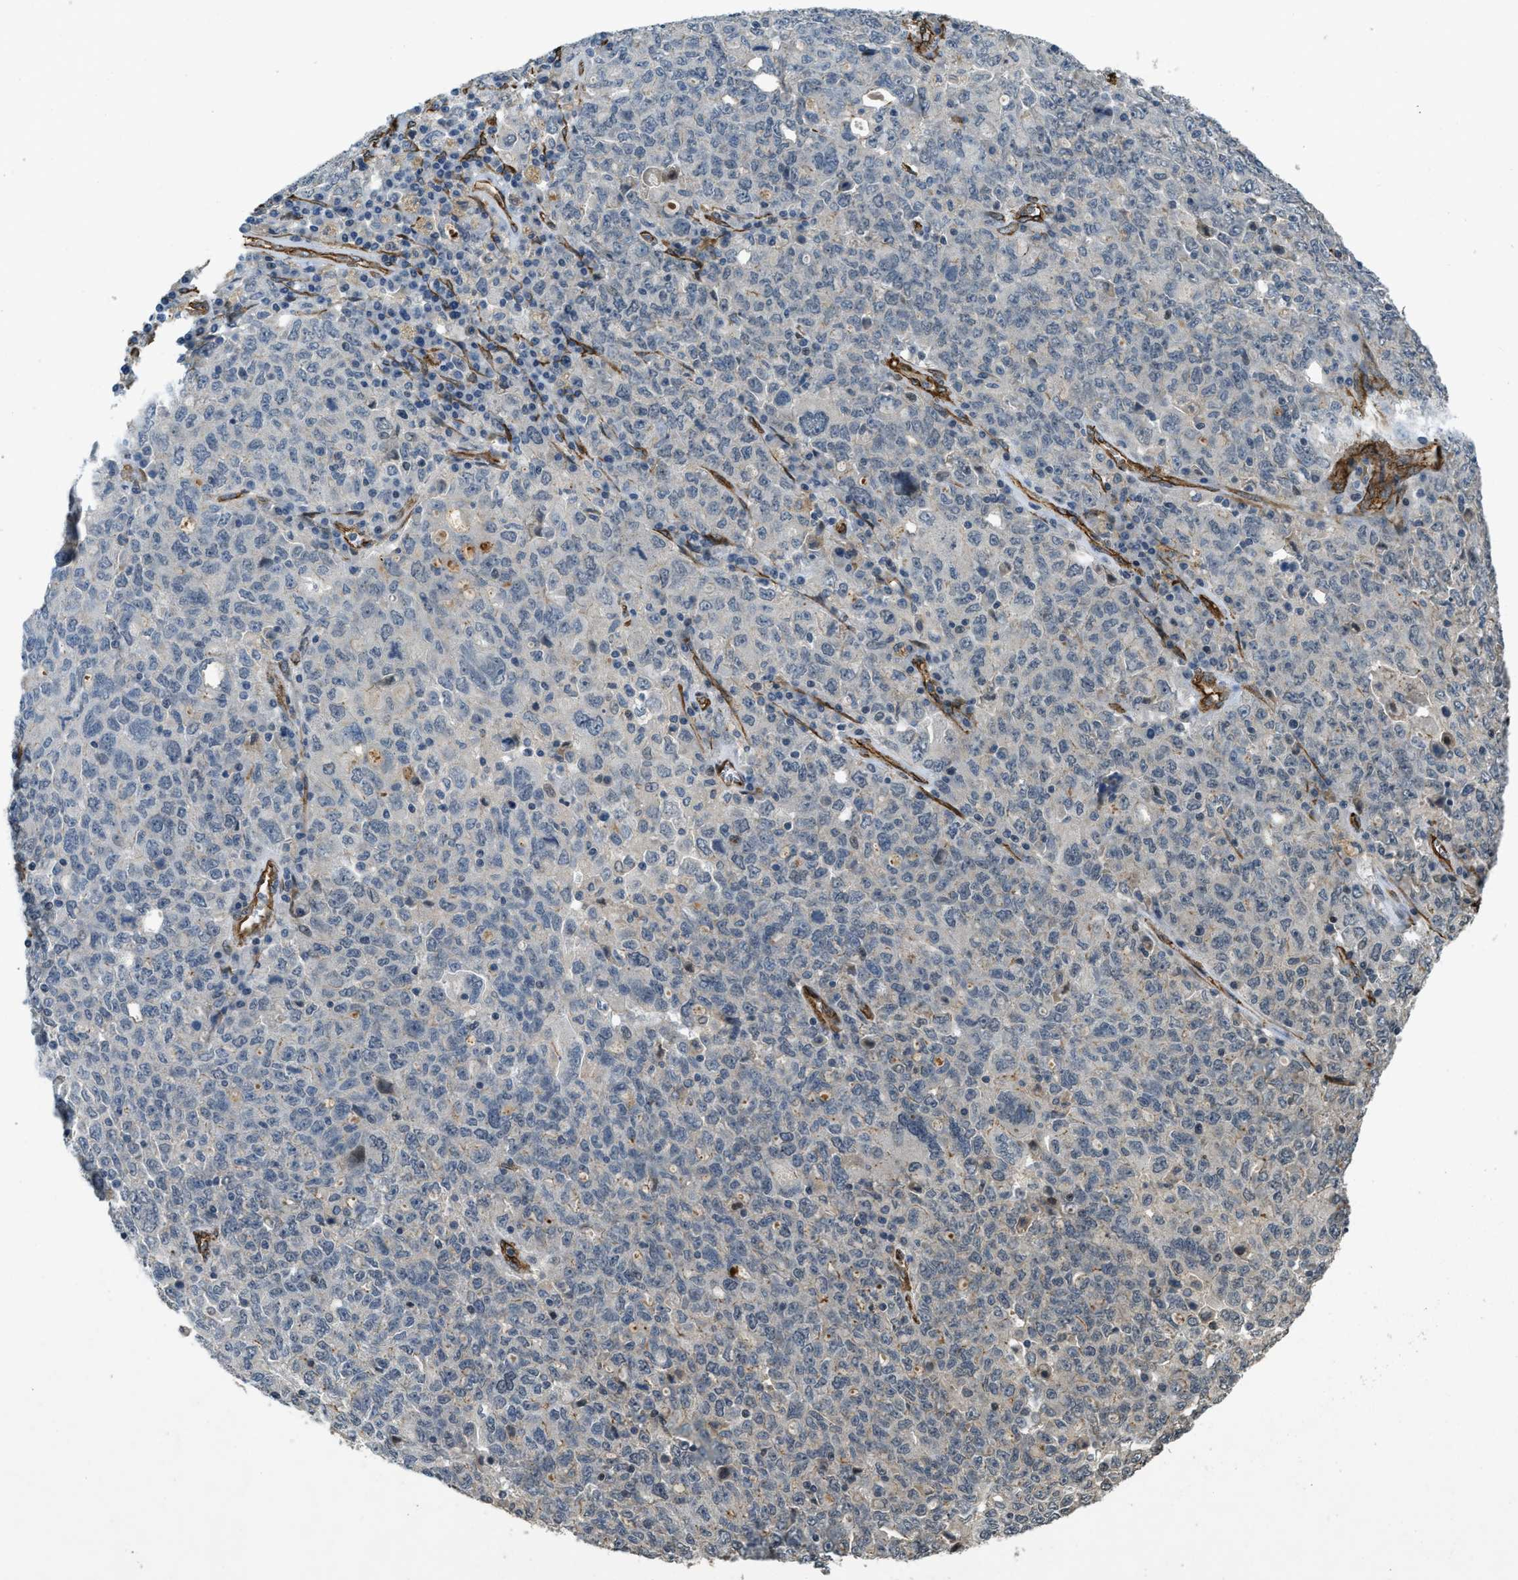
{"staining": {"intensity": "negative", "quantity": "none", "location": "none"}, "tissue": "ovarian cancer", "cell_type": "Tumor cells", "image_type": "cancer", "snomed": [{"axis": "morphology", "description": "Carcinoma, endometroid"}, {"axis": "topography", "description": "Ovary"}], "caption": "IHC image of neoplastic tissue: endometroid carcinoma (ovarian) stained with DAB shows no significant protein staining in tumor cells.", "gene": "NMB", "patient": {"sex": "female", "age": 62}}